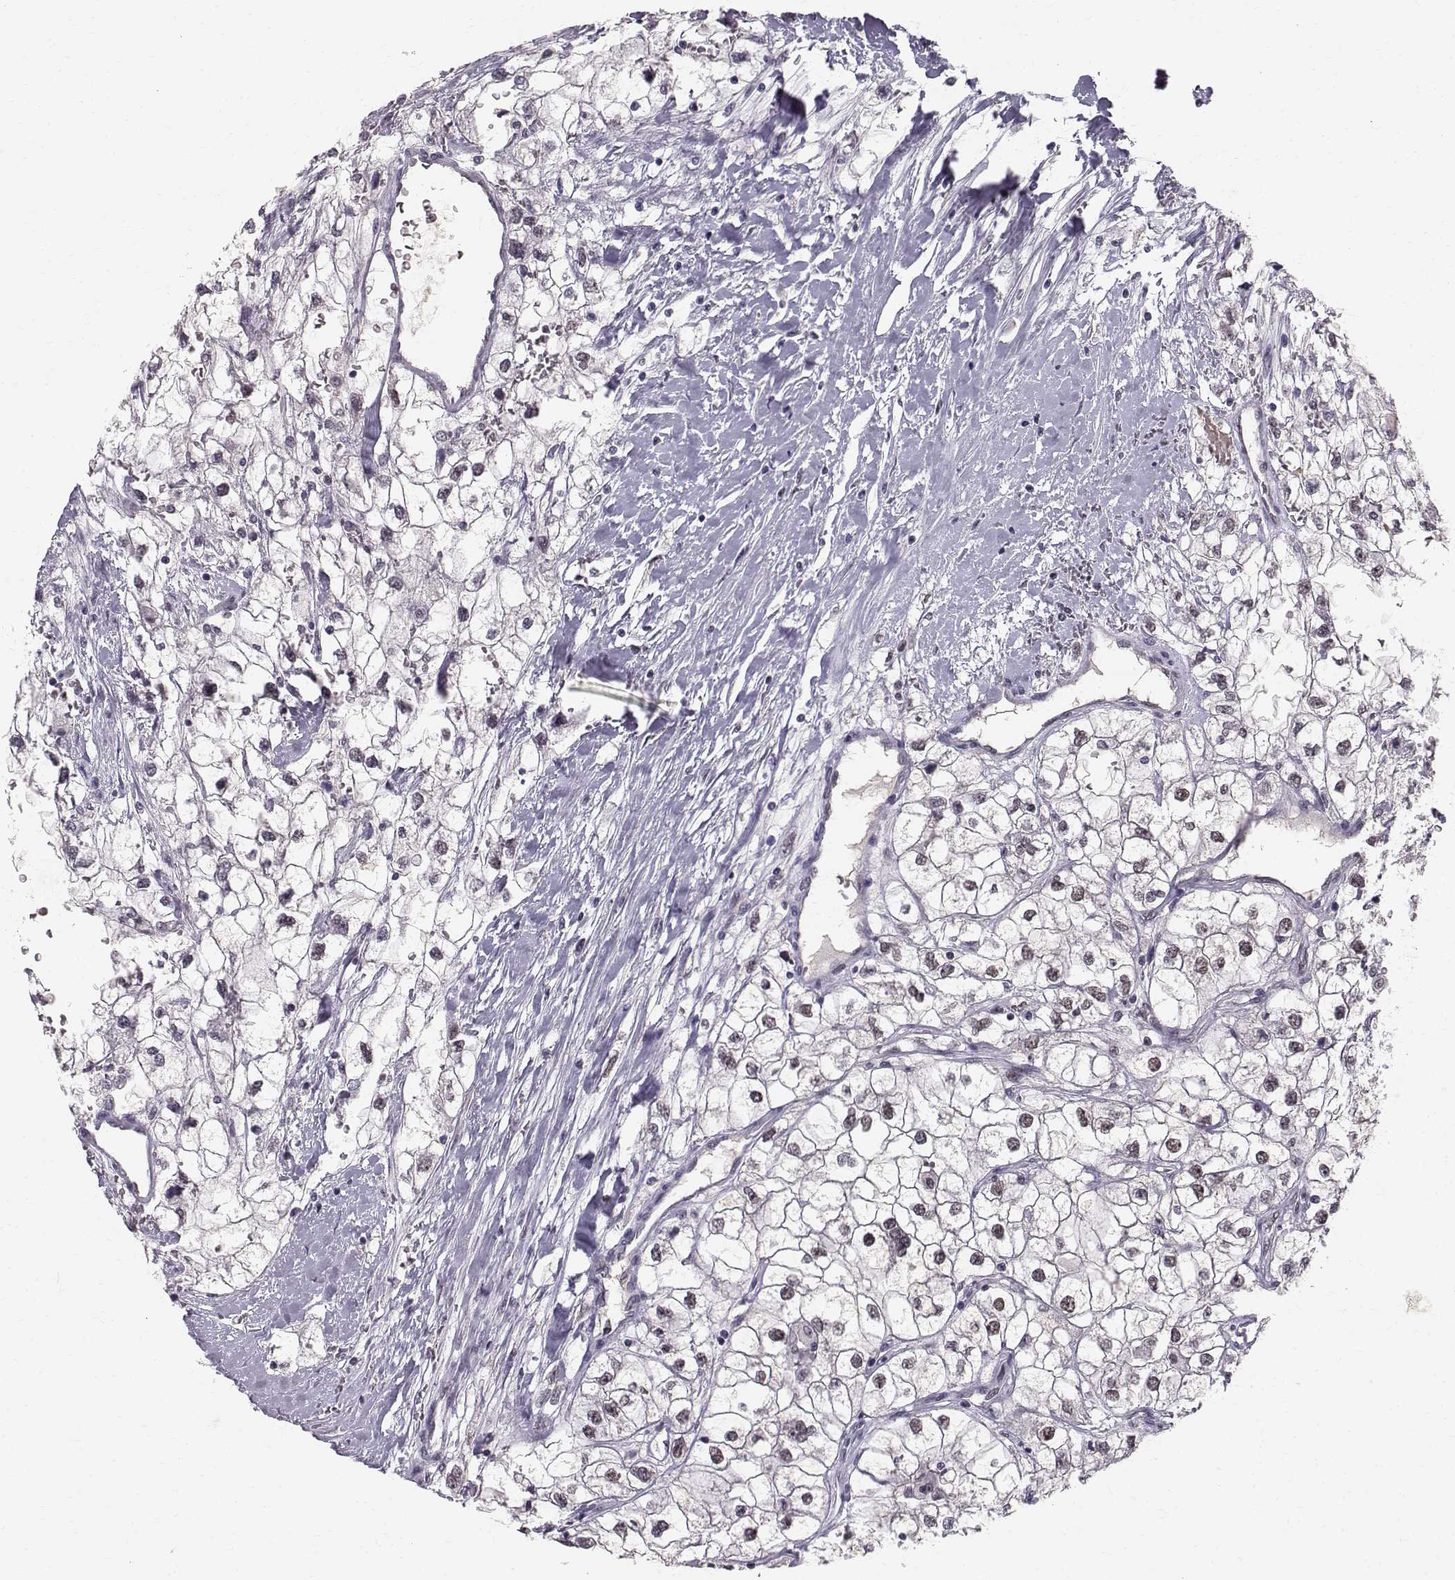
{"staining": {"intensity": "weak", "quantity": "<25%", "location": "nuclear"}, "tissue": "renal cancer", "cell_type": "Tumor cells", "image_type": "cancer", "snomed": [{"axis": "morphology", "description": "Adenocarcinoma, NOS"}, {"axis": "topography", "description": "Kidney"}], "caption": "A high-resolution histopathology image shows IHC staining of renal cancer (adenocarcinoma), which displays no significant staining in tumor cells. (Stains: DAB immunohistochemistry with hematoxylin counter stain, Microscopy: brightfield microscopy at high magnification).", "gene": "RPP38", "patient": {"sex": "male", "age": 59}}